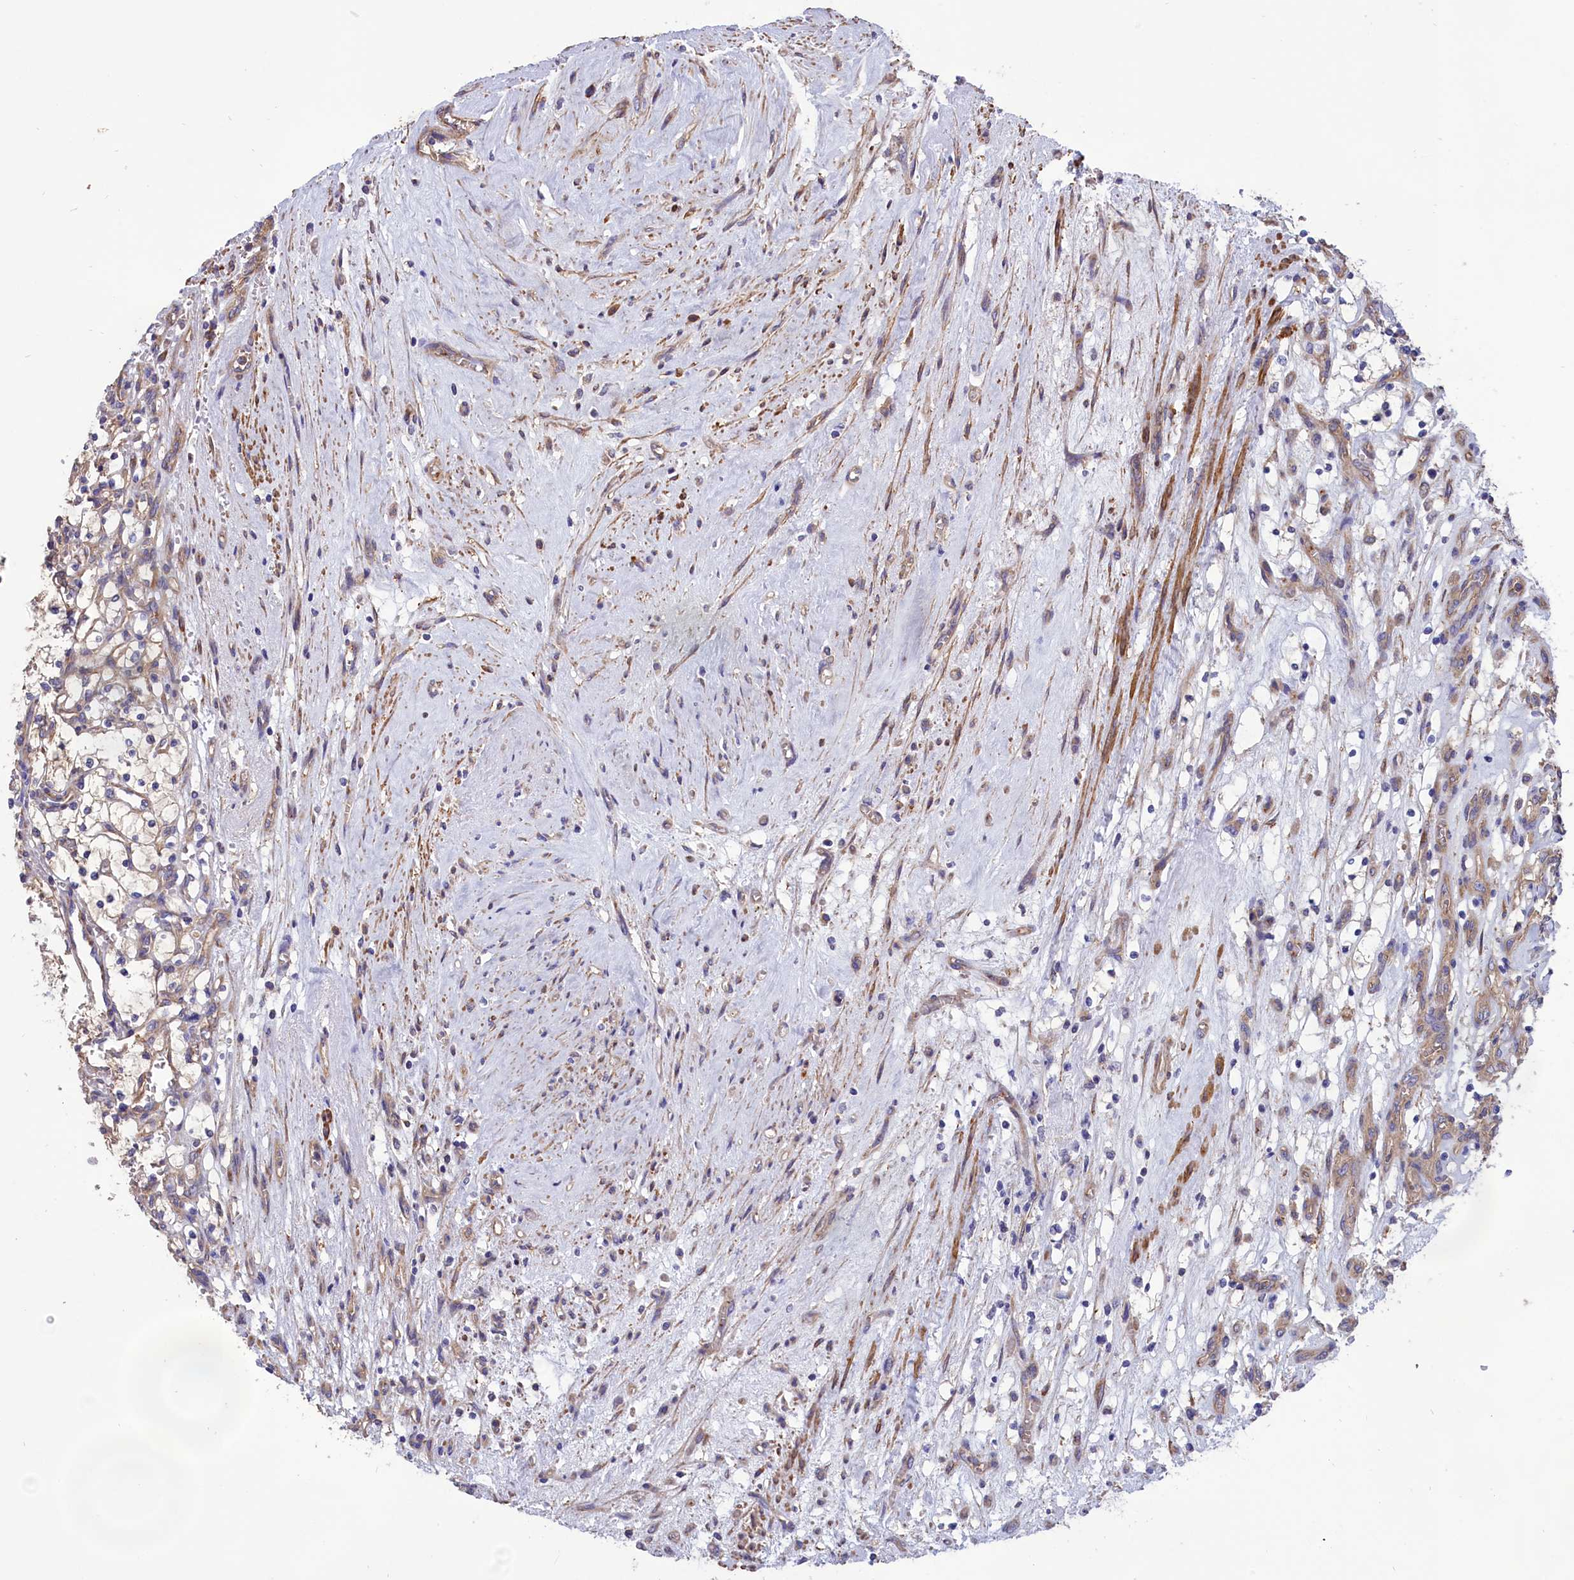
{"staining": {"intensity": "weak", "quantity": "<25%", "location": "cytoplasmic/membranous"}, "tissue": "renal cancer", "cell_type": "Tumor cells", "image_type": "cancer", "snomed": [{"axis": "morphology", "description": "Adenocarcinoma, NOS"}, {"axis": "topography", "description": "Kidney"}], "caption": "Immunohistochemical staining of renal adenocarcinoma exhibits no significant positivity in tumor cells.", "gene": "AMDHD2", "patient": {"sex": "female", "age": 69}}